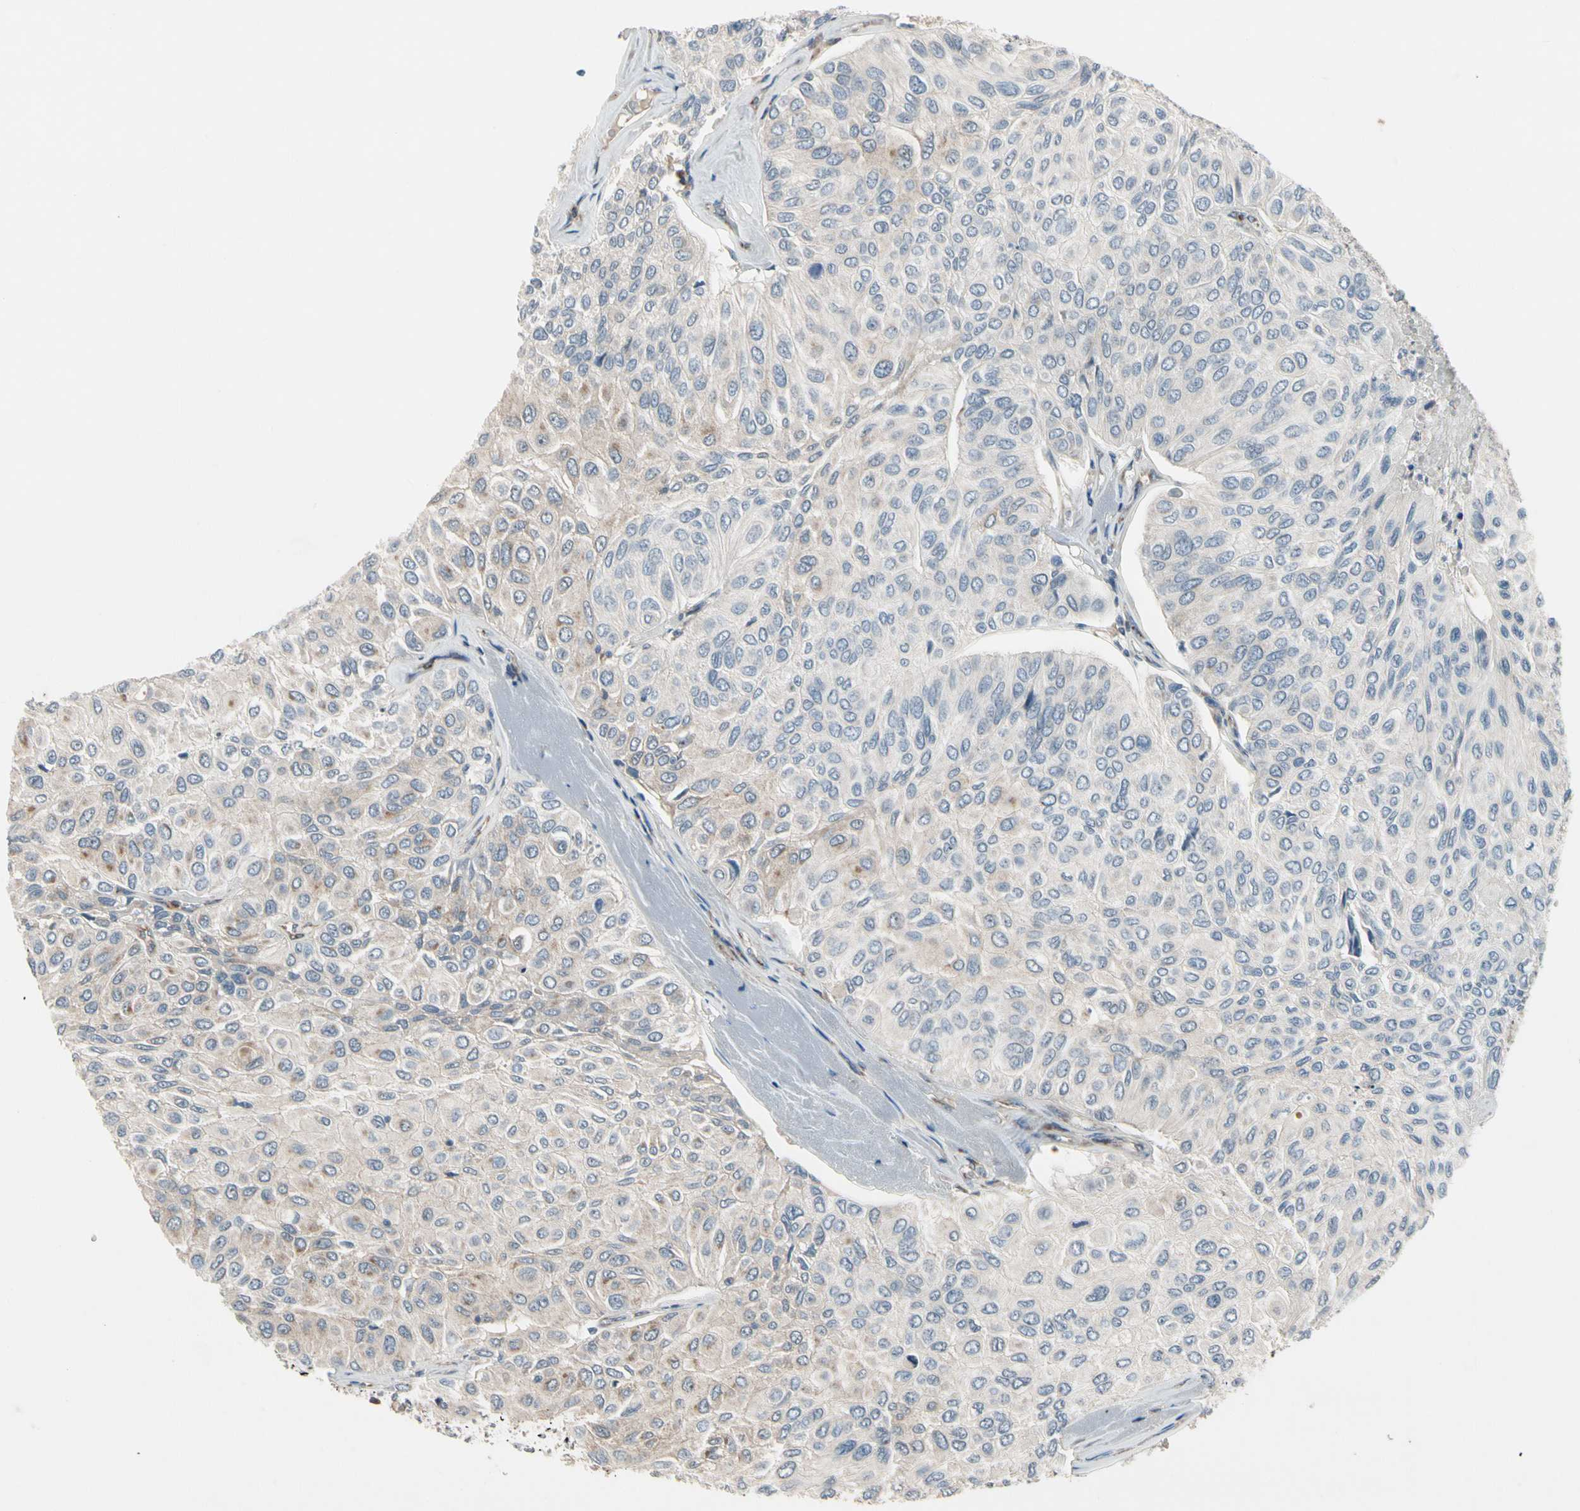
{"staining": {"intensity": "weak", "quantity": ">75%", "location": "cytoplasmic/membranous"}, "tissue": "urothelial cancer", "cell_type": "Tumor cells", "image_type": "cancer", "snomed": [{"axis": "morphology", "description": "Urothelial carcinoma, High grade"}, {"axis": "topography", "description": "Urinary bladder"}], "caption": "Immunohistochemical staining of high-grade urothelial carcinoma reveals low levels of weak cytoplasmic/membranous expression in approximately >75% of tumor cells.", "gene": "CPT1A", "patient": {"sex": "male", "age": 66}}